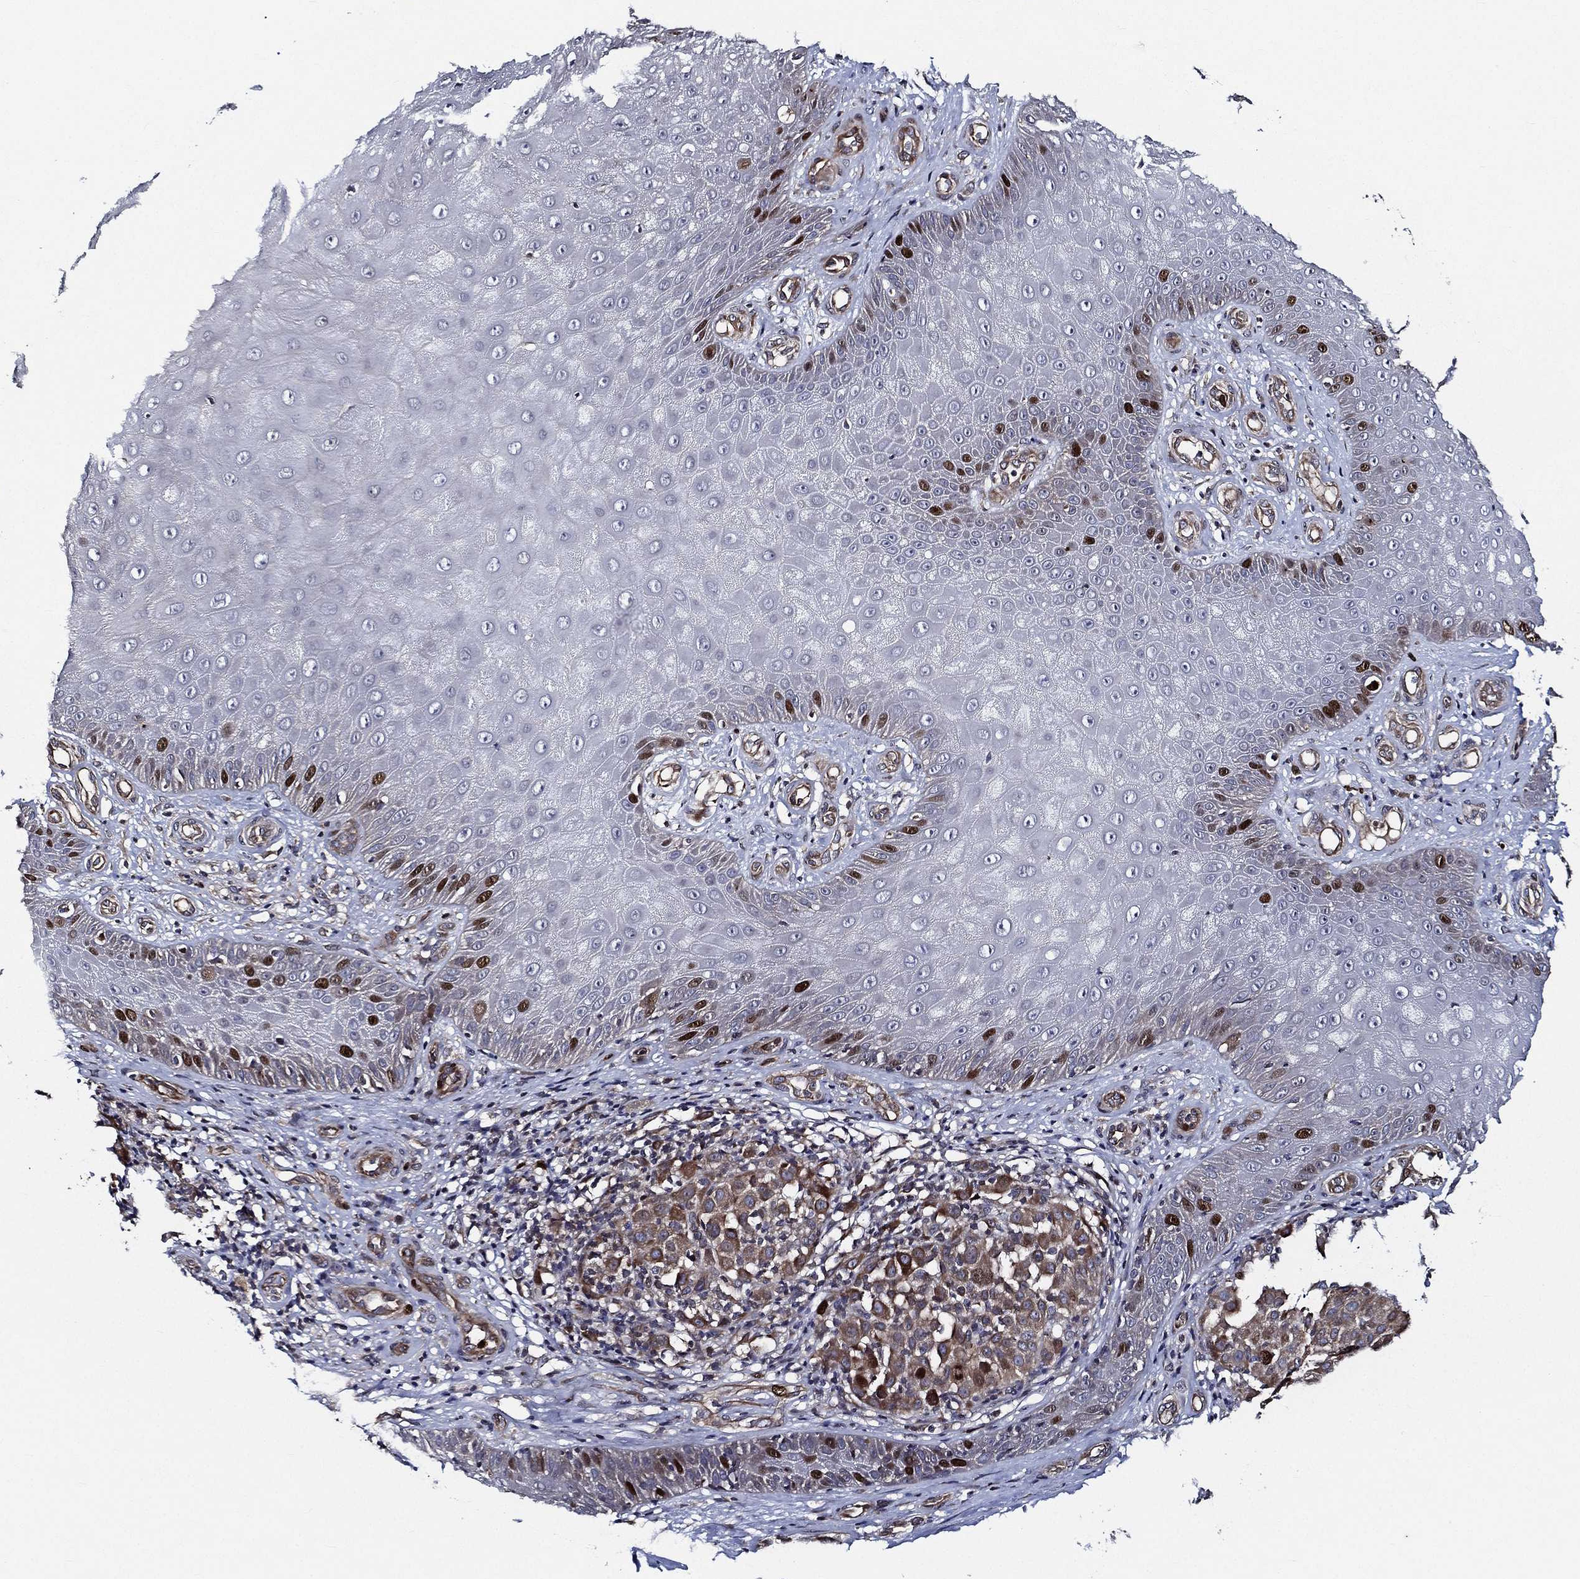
{"staining": {"intensity": "weak", "quantity": "25%-75%", "location": "cytoplasmic/membranous"}, "tissue": "melanoma", "cell_type": "Tumor cells", "image_type": "cancer", "snomed": [{"axis": "morphology", "description": "Malignant melanoma, NOS"}, {"axis": "topography", "description": "Skin"}], "caption": "Immunohistochemical staining of human malignant melanoma exhibits low levels of weak cytoplasmic/membranous staining in about 25%-75% of tumor cells.", "gene": "KIF20B", "patient": {"sex": "female", "age": 87}}